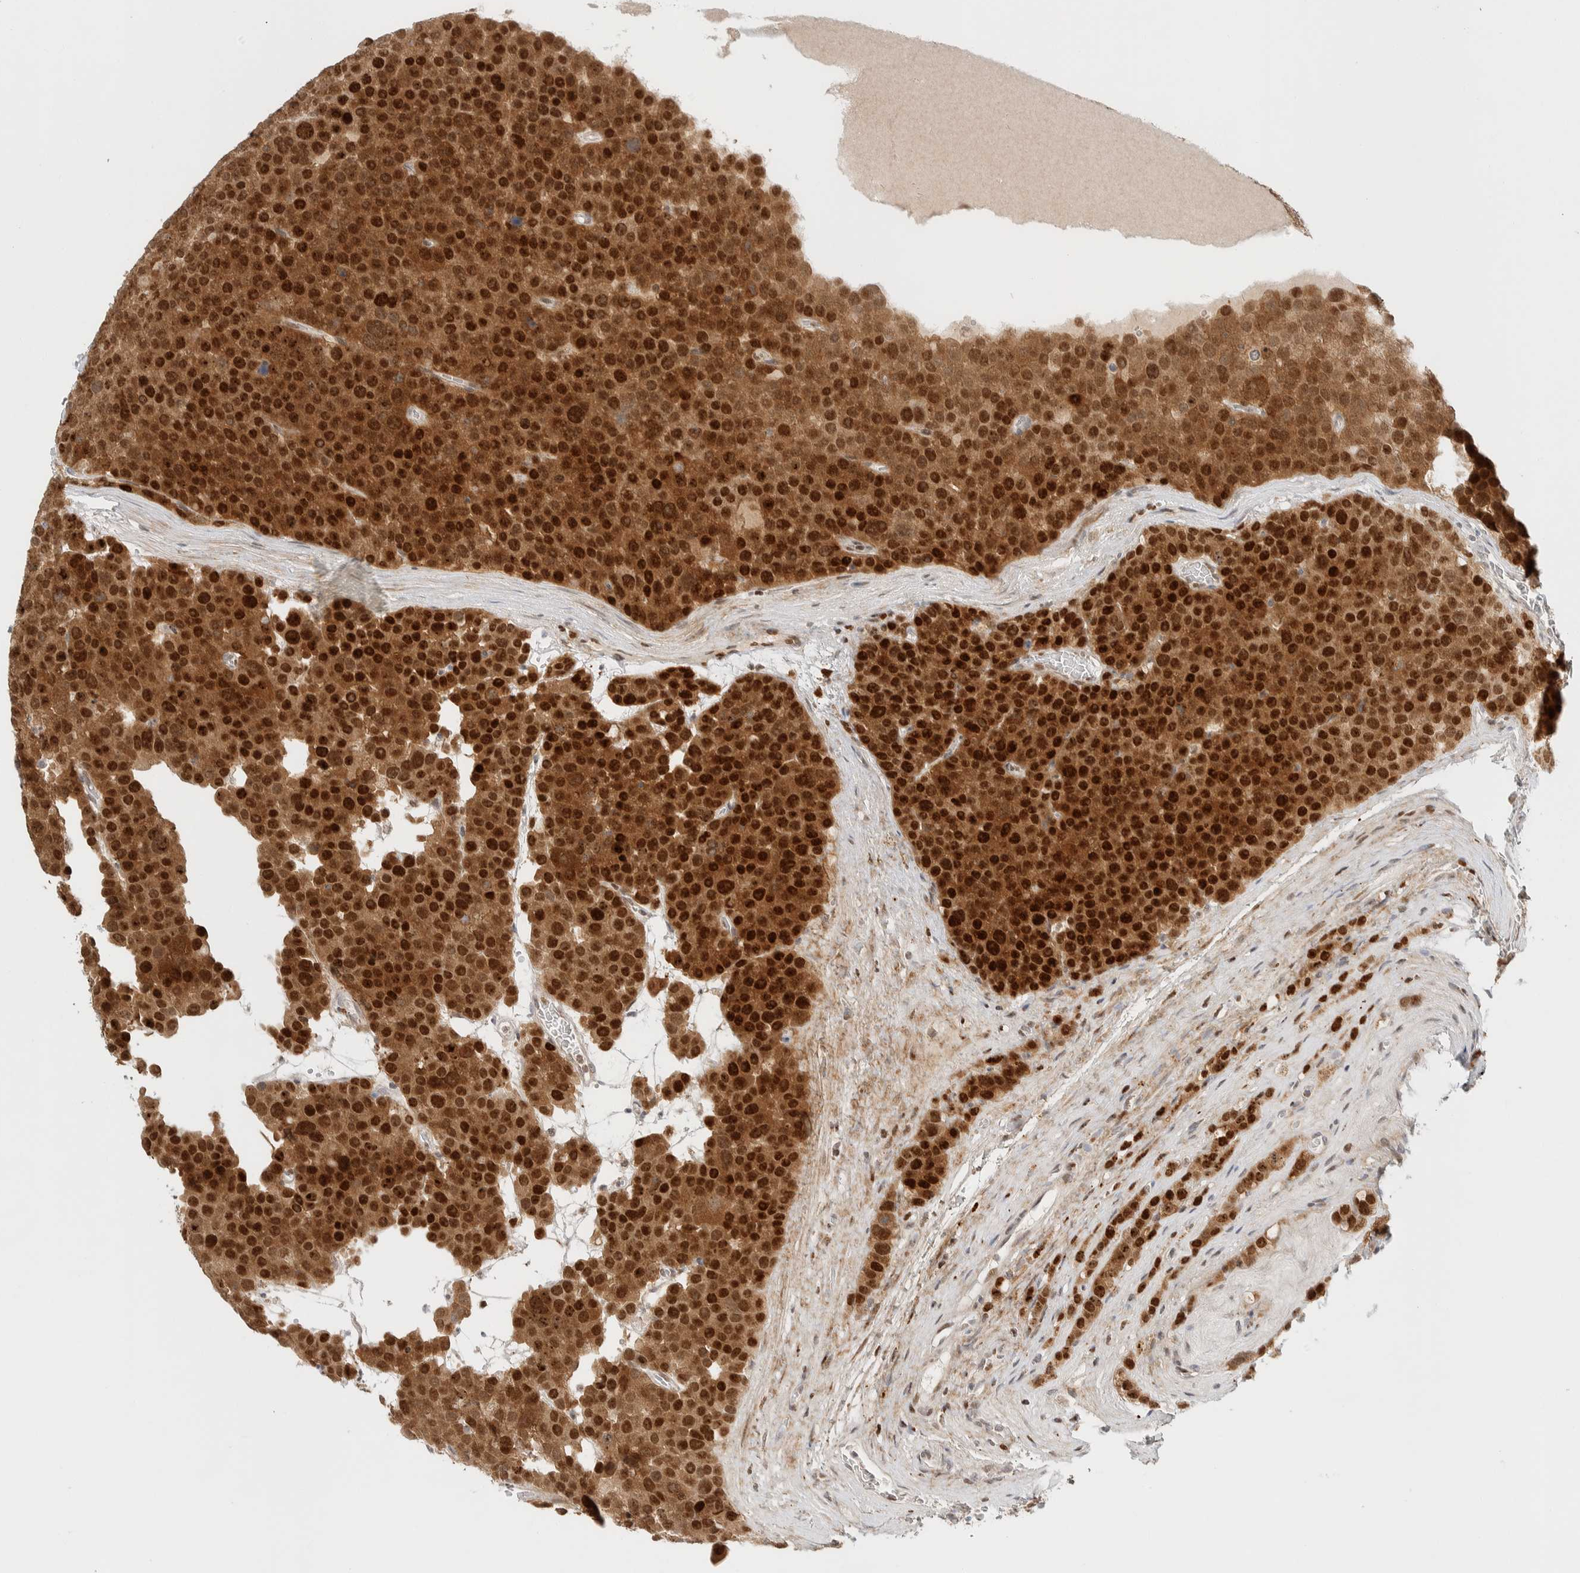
{"staining": {"intensity": "strong", "quantity": ">75%", "location": "cytoplasmic/membranous,nuclear"}, "tissue": "testis cancer", "cell_type": "Tumor cells", "image_type": "cancer", "snomed": [{"axis": "morphology", "description": "Seminoma, NOS"}, {"axis": "topography", "description": "Testis"}], "caption": "DAB (3,3'-diaminobenzidine) immunohistochemical staining of human testis cancer (seminoma) exhibits strong cytoplasmic/membranous and nuclear protein staining in about >75% of tumor cells. The protein of interest is stained brown, and the nuclei are stained in blue (DAB (3,3'-diaminobenzidine) IHC with brightfield microscopy, high magnification).", "gene": "TSPAN32", "patient": {"sex": "male", "age": 71}}